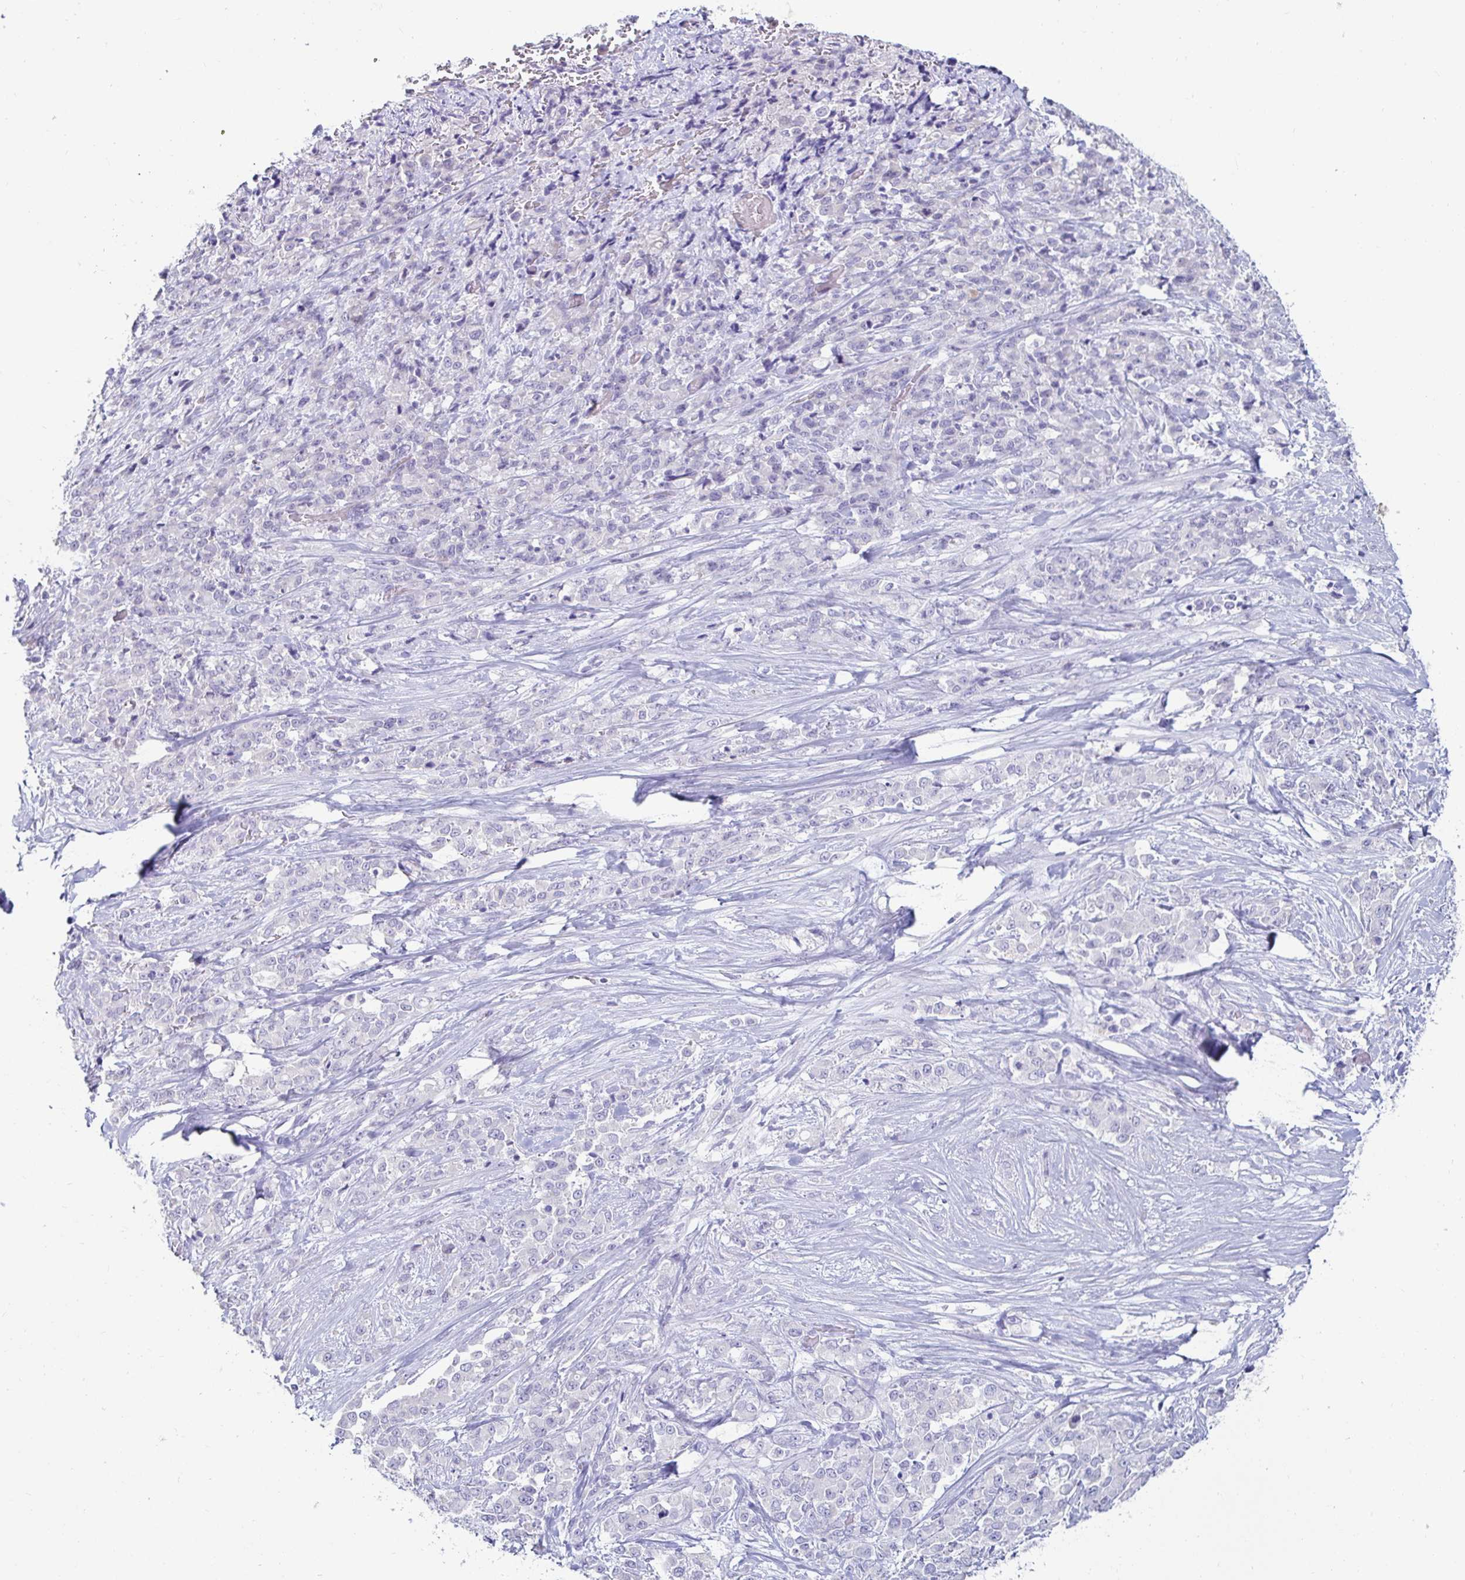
{"staining": {"intensity": "negative", "quantity": "none", "location": "none"}, "tissue": "stomach cancer", "cell_type": "Tumor cells", "image_type": "cancer", "snomed": [{"axis": "morphology", "description": "Adenocarcinoma, NOS"}, {"axis": "topography", "description": "Stomach"}], "caption": "Human stomach adenocarcinoma stained for a protein using immunohistochemistry shows no expression in tumor cells.", "gene": "C4orf17", "patient": {"sex": "female", "age": 76}}